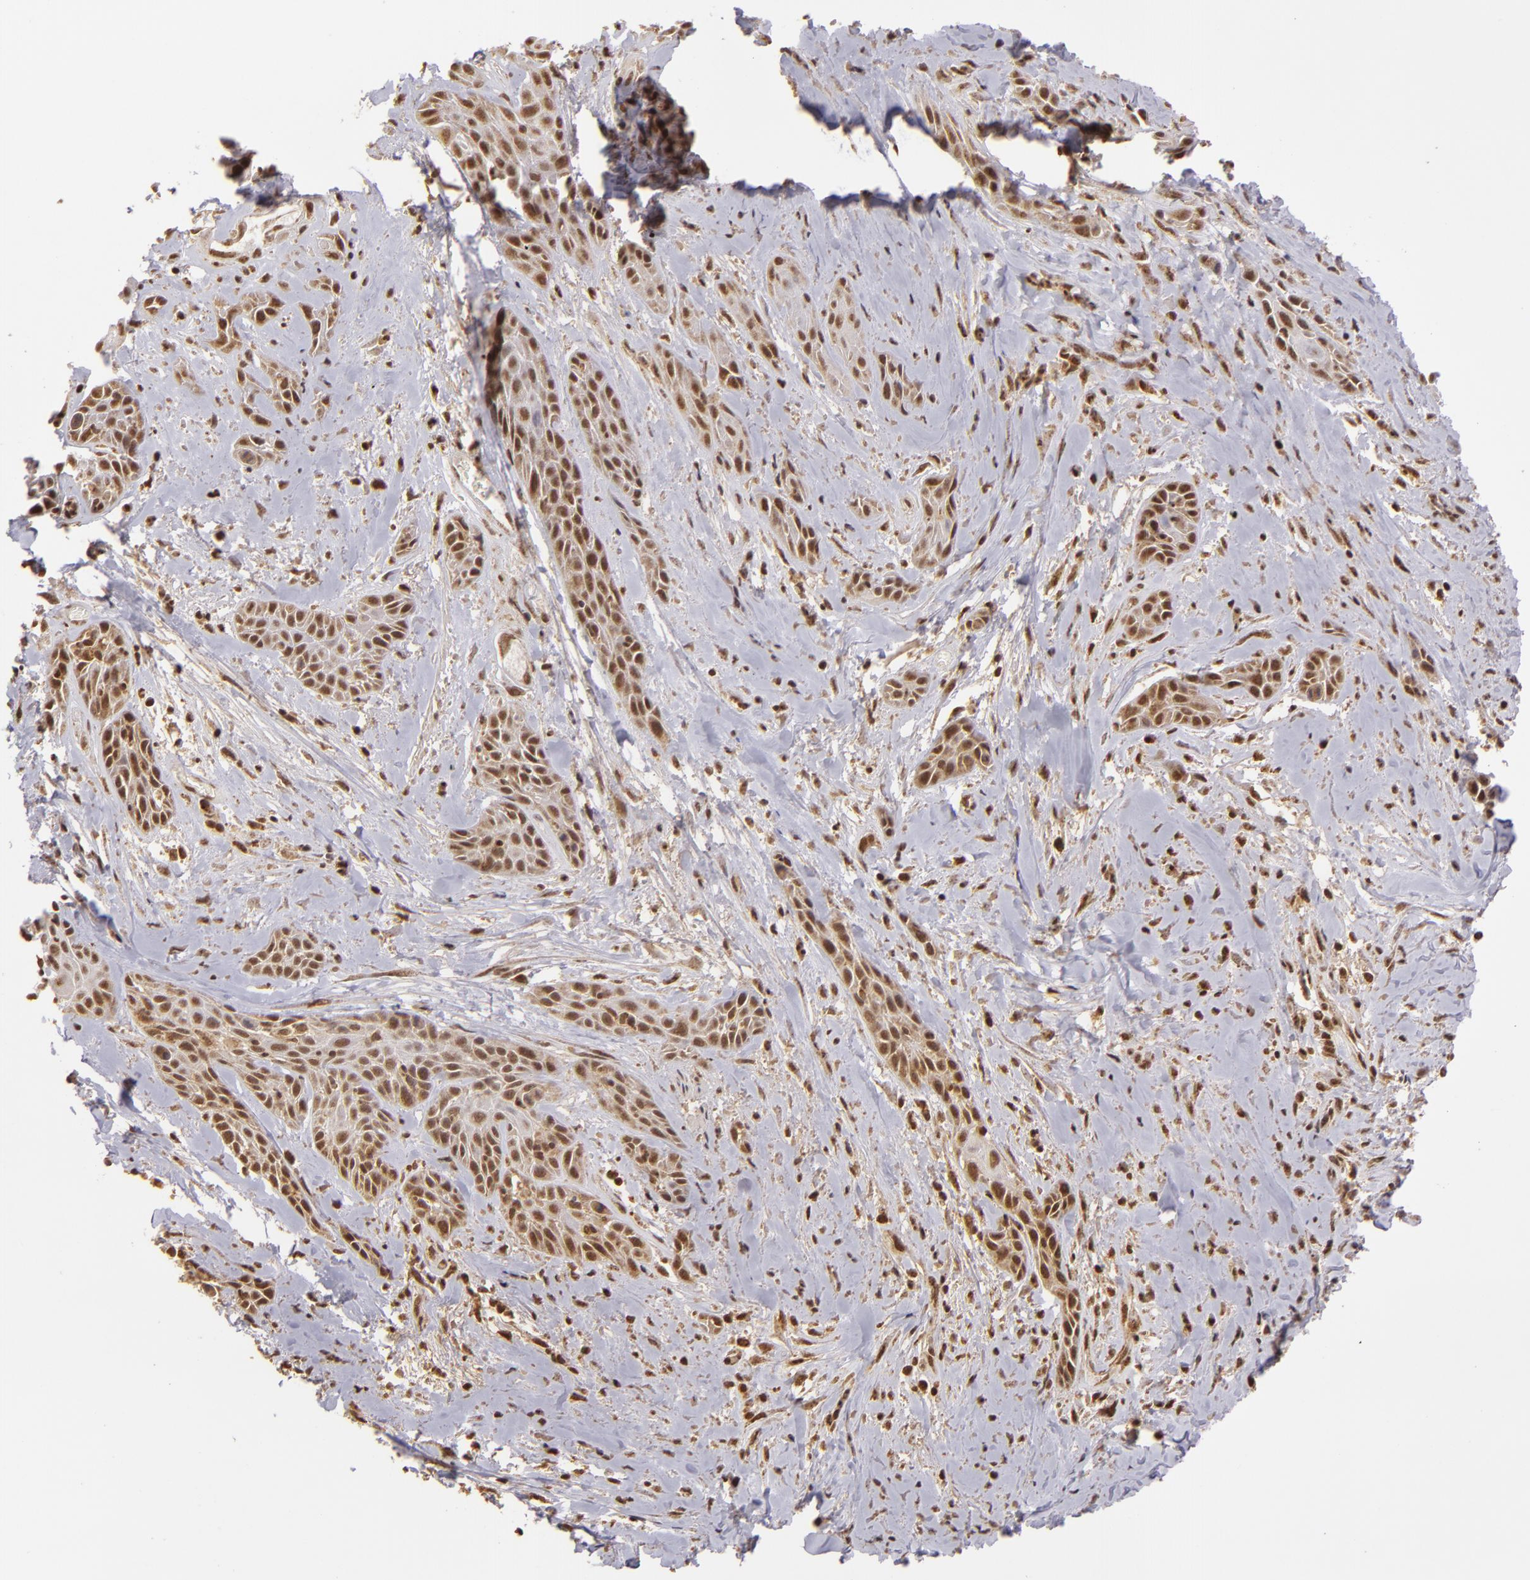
{"staining": {"intensity": "moderate", "quantity": ">75%", "location": "nuclear"}, "tissue": "skin cancer", "cell_type": "Tumor cells", "image_type": "cancer", "snomed": [{"axis": "morphology", "description": "Squamous cell carcinoma, NOS"}, {"axis": "topography", "description": "Skin"}, {"axis": "topography", "description": "Anal"}], "caption": "This is a histology image of IHC staining of skin cancer, which shows moderate positivity in the nuclear of tumor cells.", "gene": "MXD1", "patient": {"sex": "male", "age": 64}}